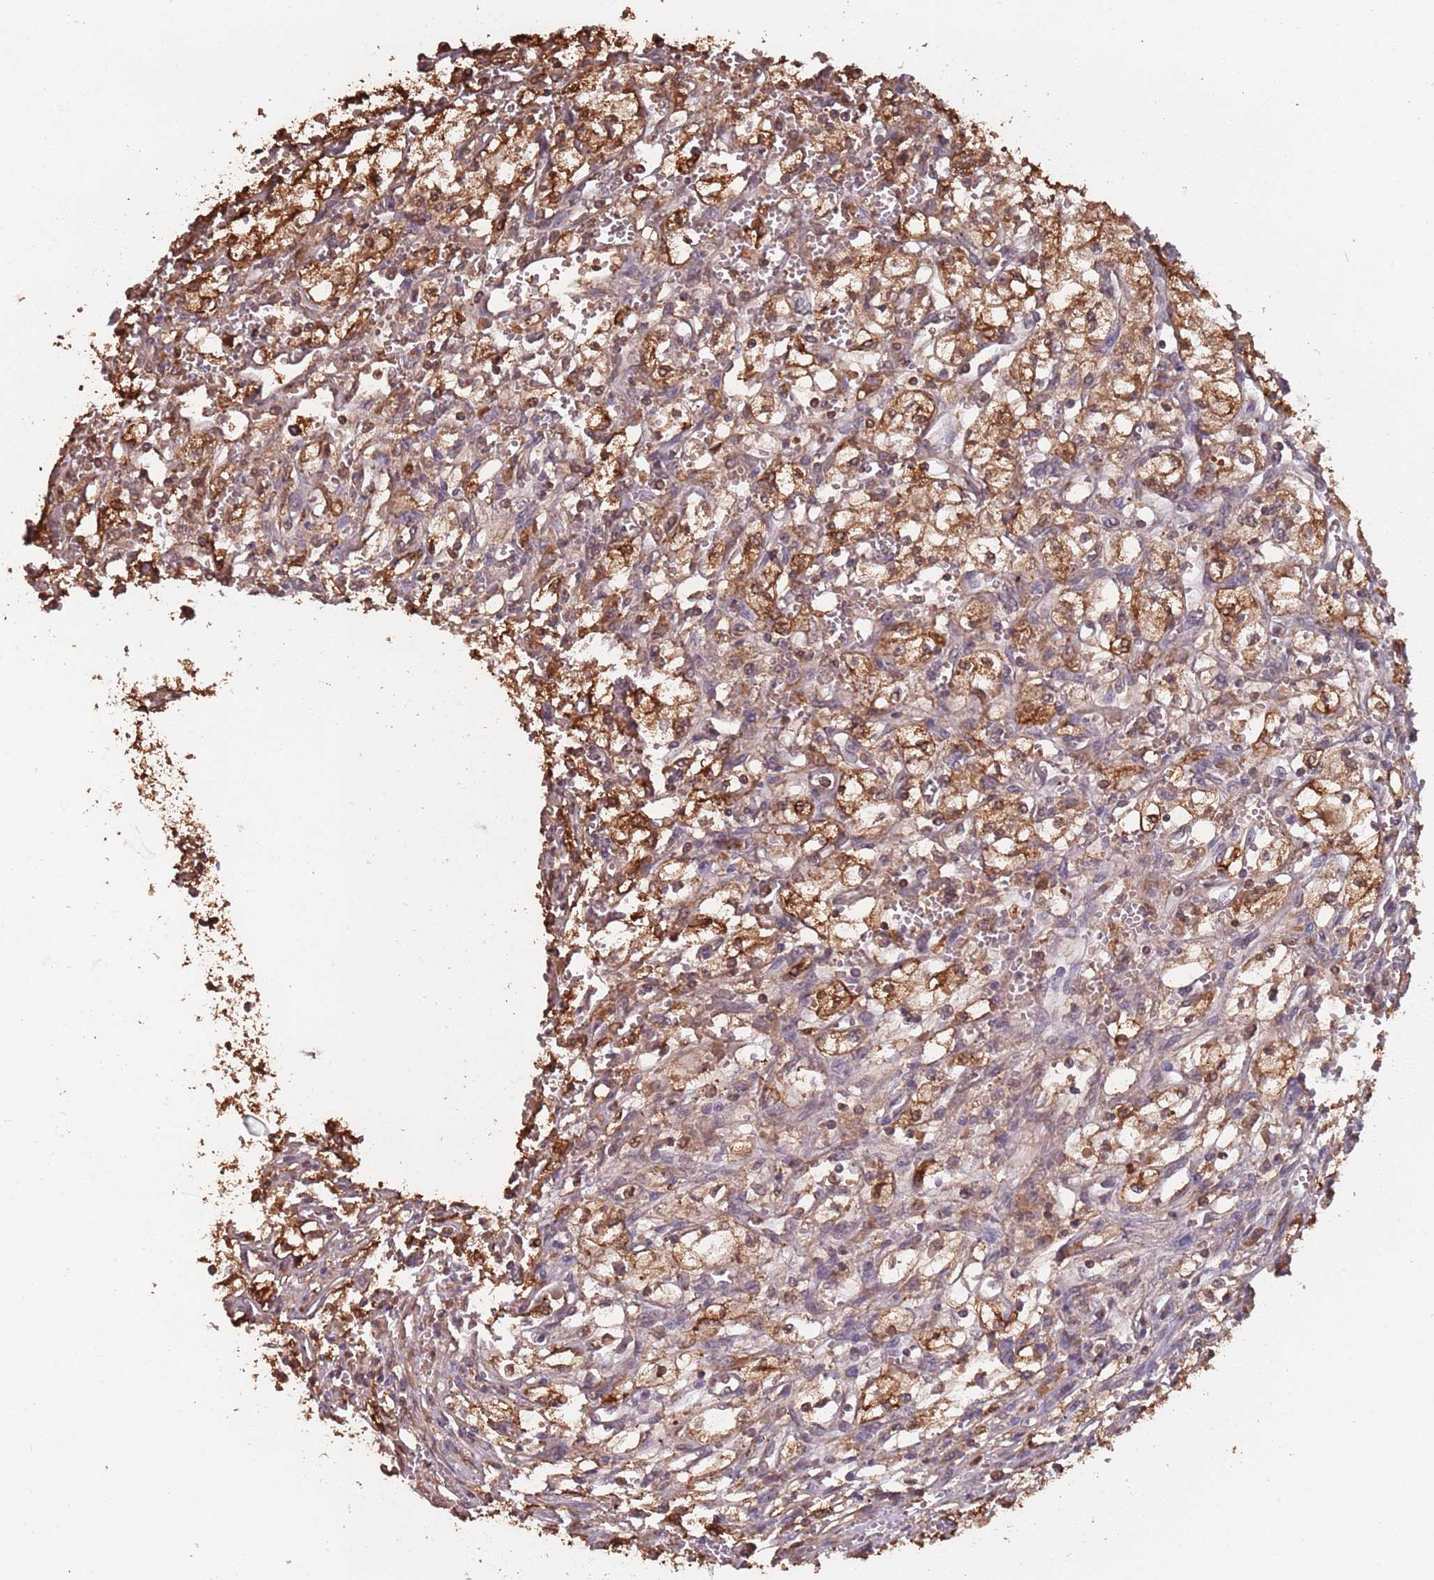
{"staining": {"intensity": "strong", "quantity": "25%-75%", "location": "cytoplasmic/membranous"}, "tissue": "renal cancer", "cell_type": "Tumor cells", "image_type": "cancer", "snomed": [{"axis": "morphology", "description": "Adenocarcinoma, NOS"}, {"axis": "topography", "description": "Kidney"}], "caption": "Renal adenocarcinoma stained with a brown dye shows strong cytoplasmic/membranous positive positivity in approximately 25%-75% of tumor cells.", "gene": "COG4", "patient": {"sex": "male", "age": 59}}